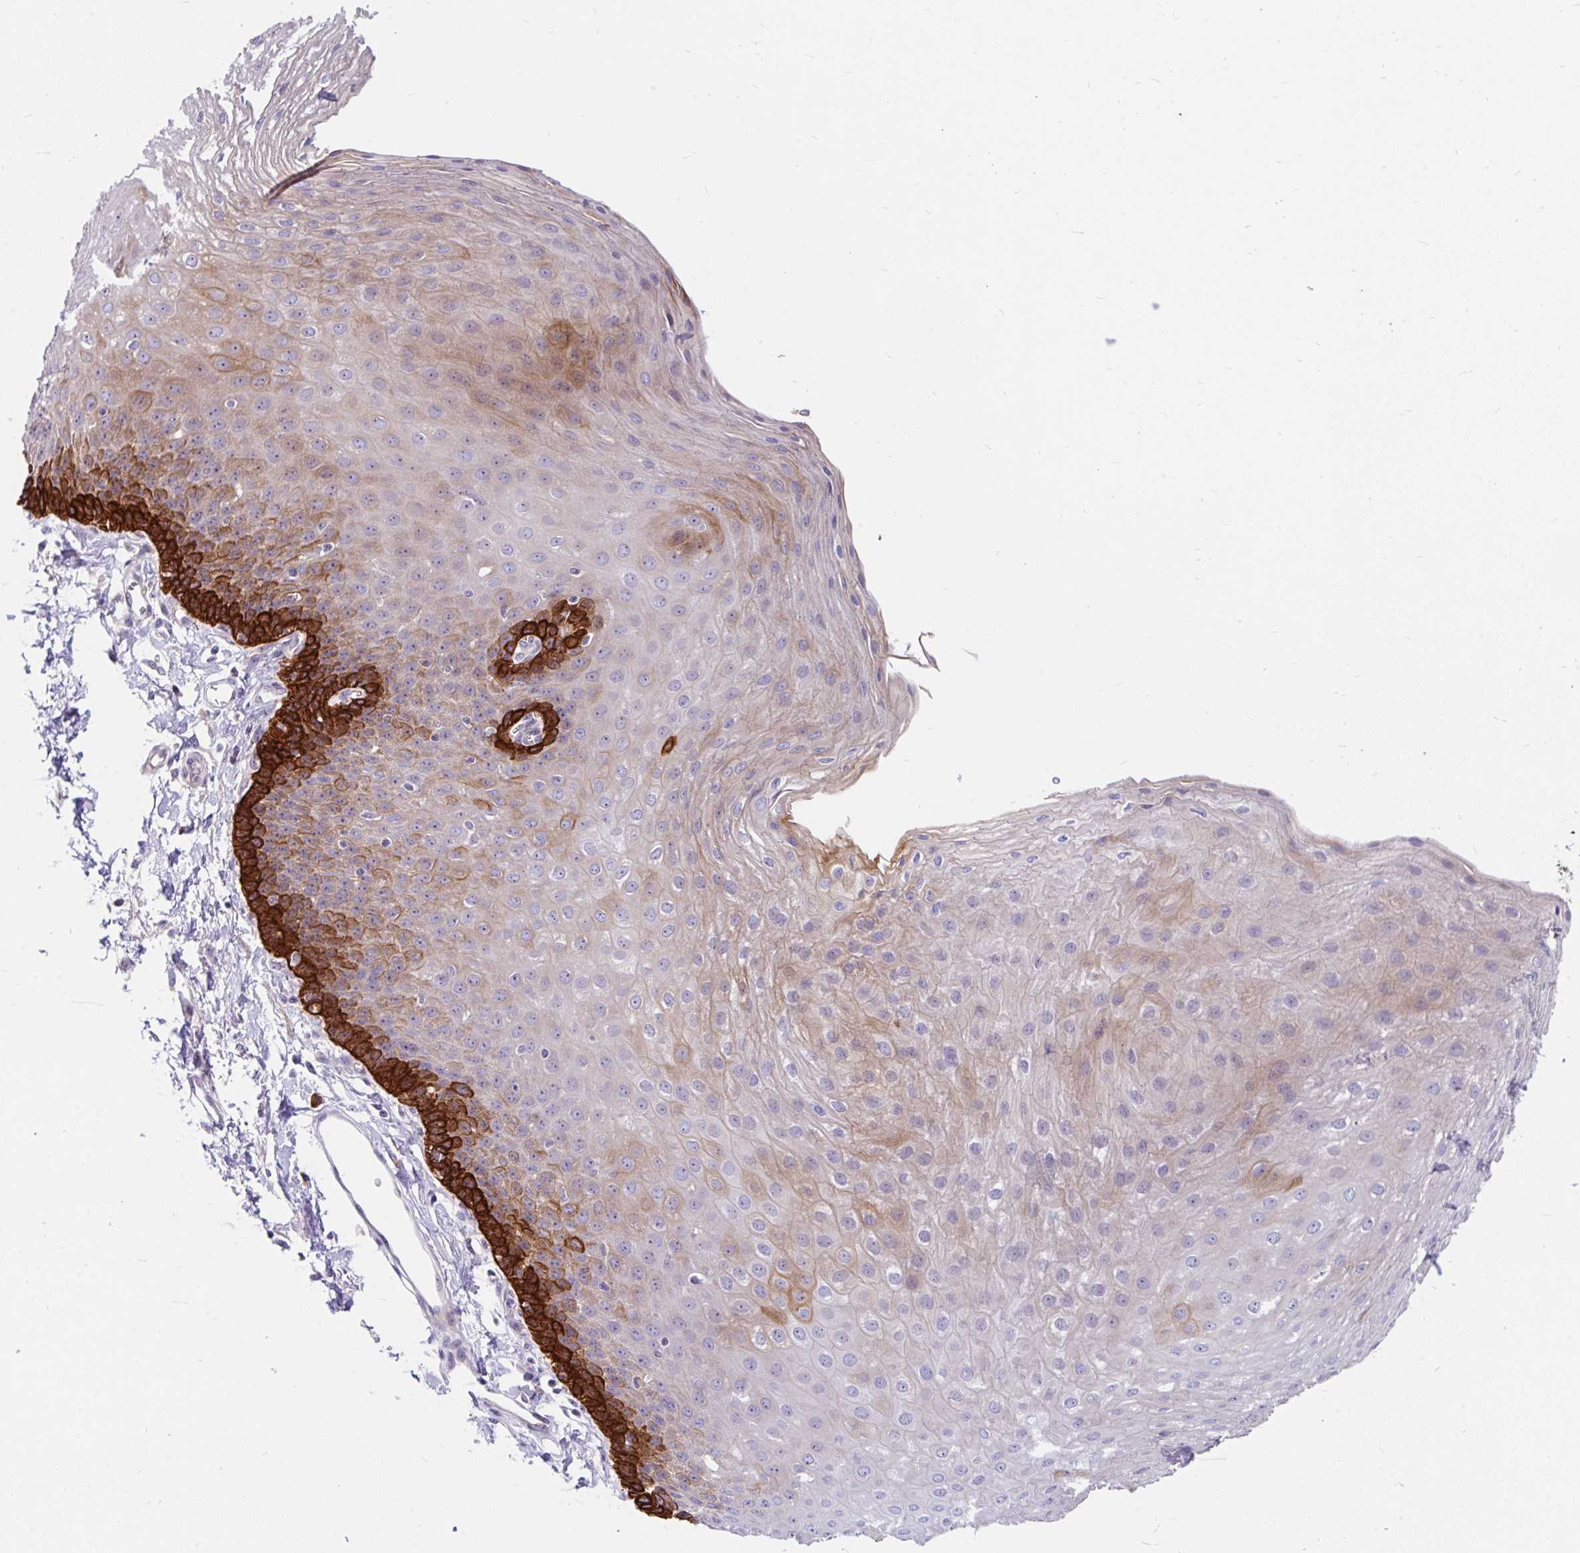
{"staining": {"intensity": "strong", "quantity": "25%-75%", "location": "cytoplasmic/membranous"}, "tissue": "esophagus", "cell_type": "Squamous epithelial cells", "image_type": "normal", "snomed": [{"axis": "morphology", "description": "Normal tissue, NOS"}, {"axis": "topography", "description": "Esophagus"}], "caption": "A brown stain shows strong cytoplasmic/membranous expression of a protein in squamous epithelial cells of normal esophagus.", "gene": "LRRC26", "patient": {"sex": "female", "age": 81}}